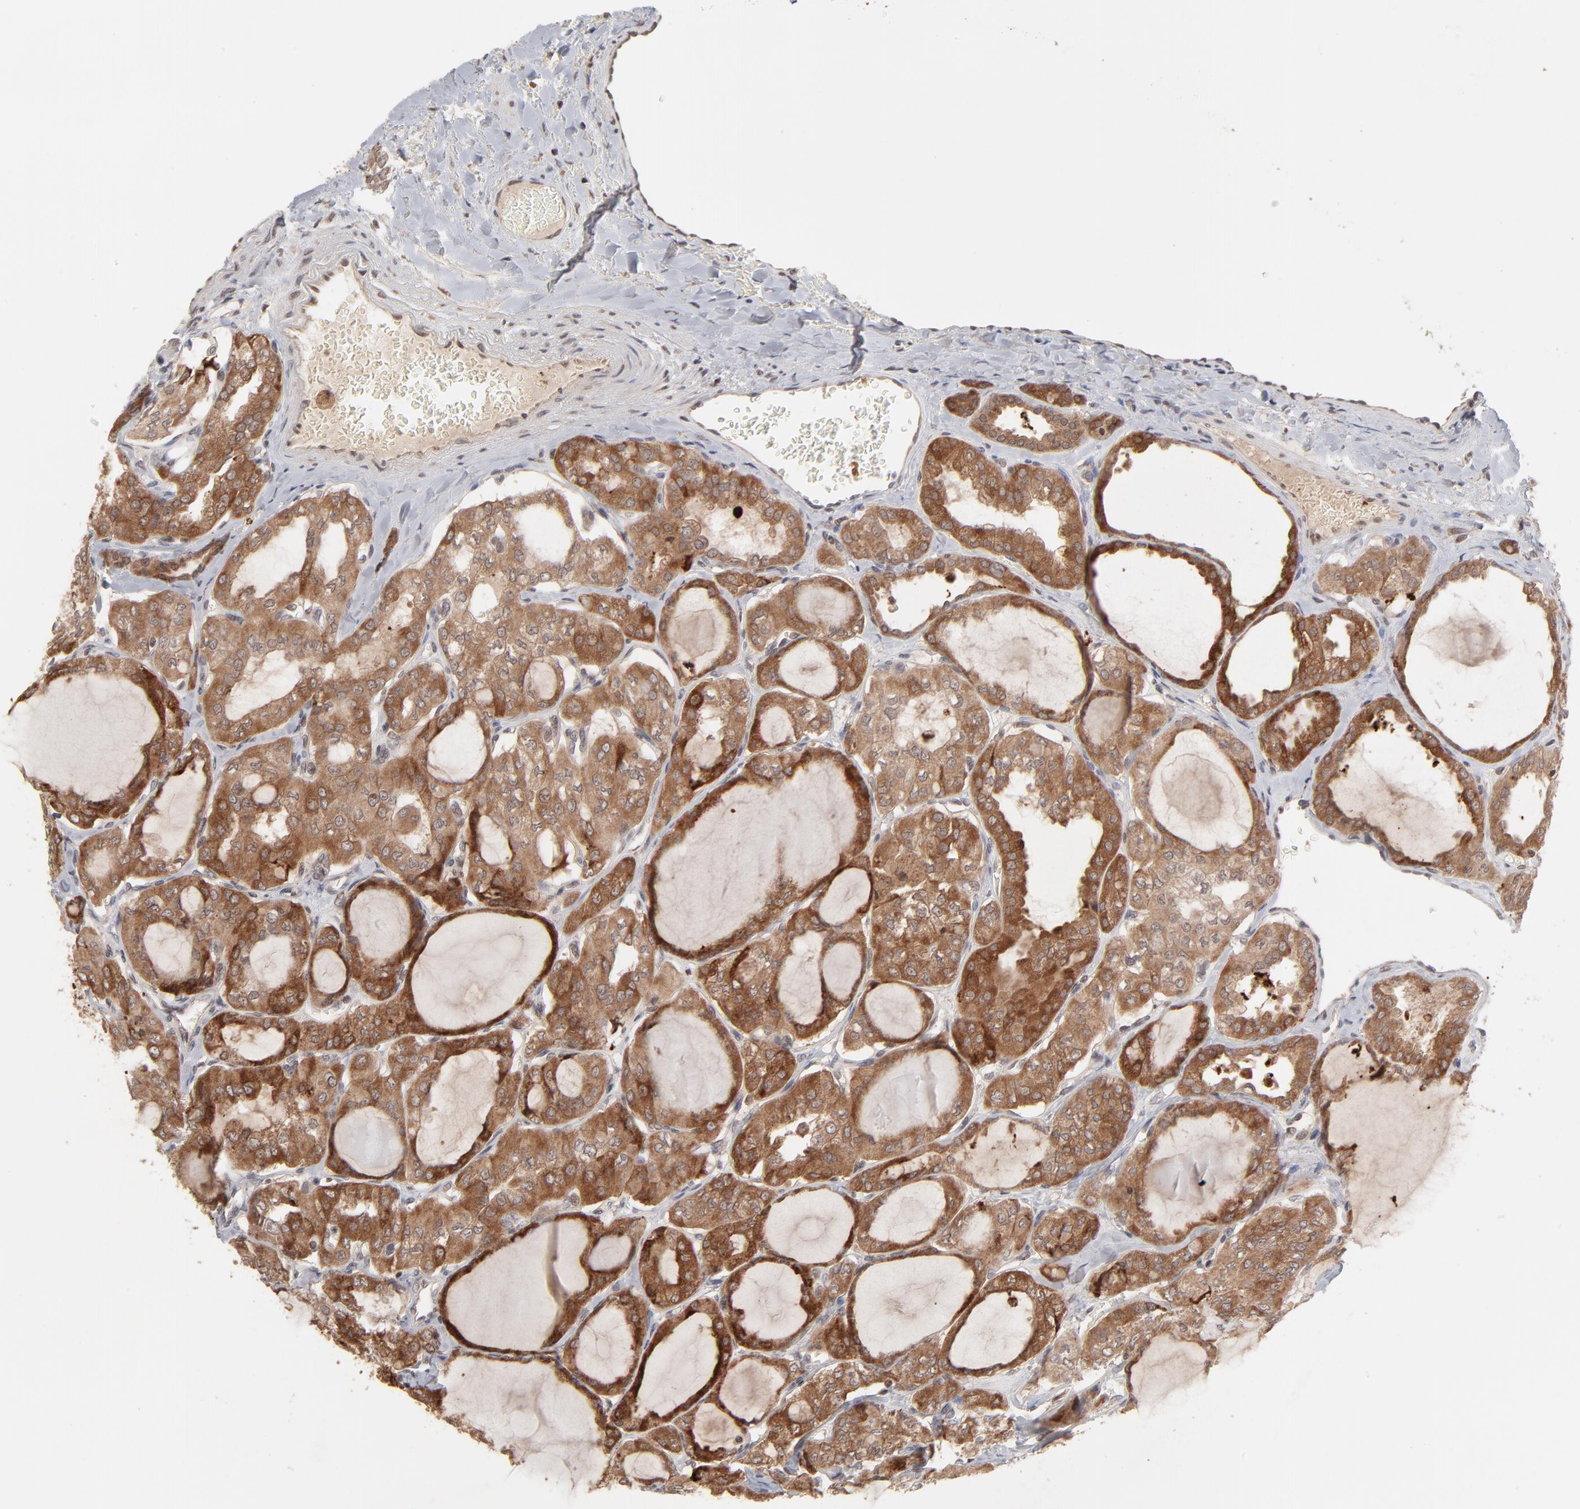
{"staining": {"intensity": "strong", "quantity": ">75%", "location": "cytoplasmic/membranous"}, "tissue": "thyroid cancer", "cell_type": "Tumor cells", "image_type": "cancer", "snomed": [{"axis": "morphology", "description": "Papillary adenocarcinoma, NOS"}, {"axis": "topography", "description": "Thyroid gland"}], "caption": "The immunohistochemical stain labels strong cytoplasmic/membranous staining in tumor cells of thyroid papillary adenocarcinoma tissue. (DAB (3,3'-diaminobenzidine) IHC with brightfield microscopy, high magnification).", "gene": "ARIH1", "patient": {"sex": "male", "age": 20}}